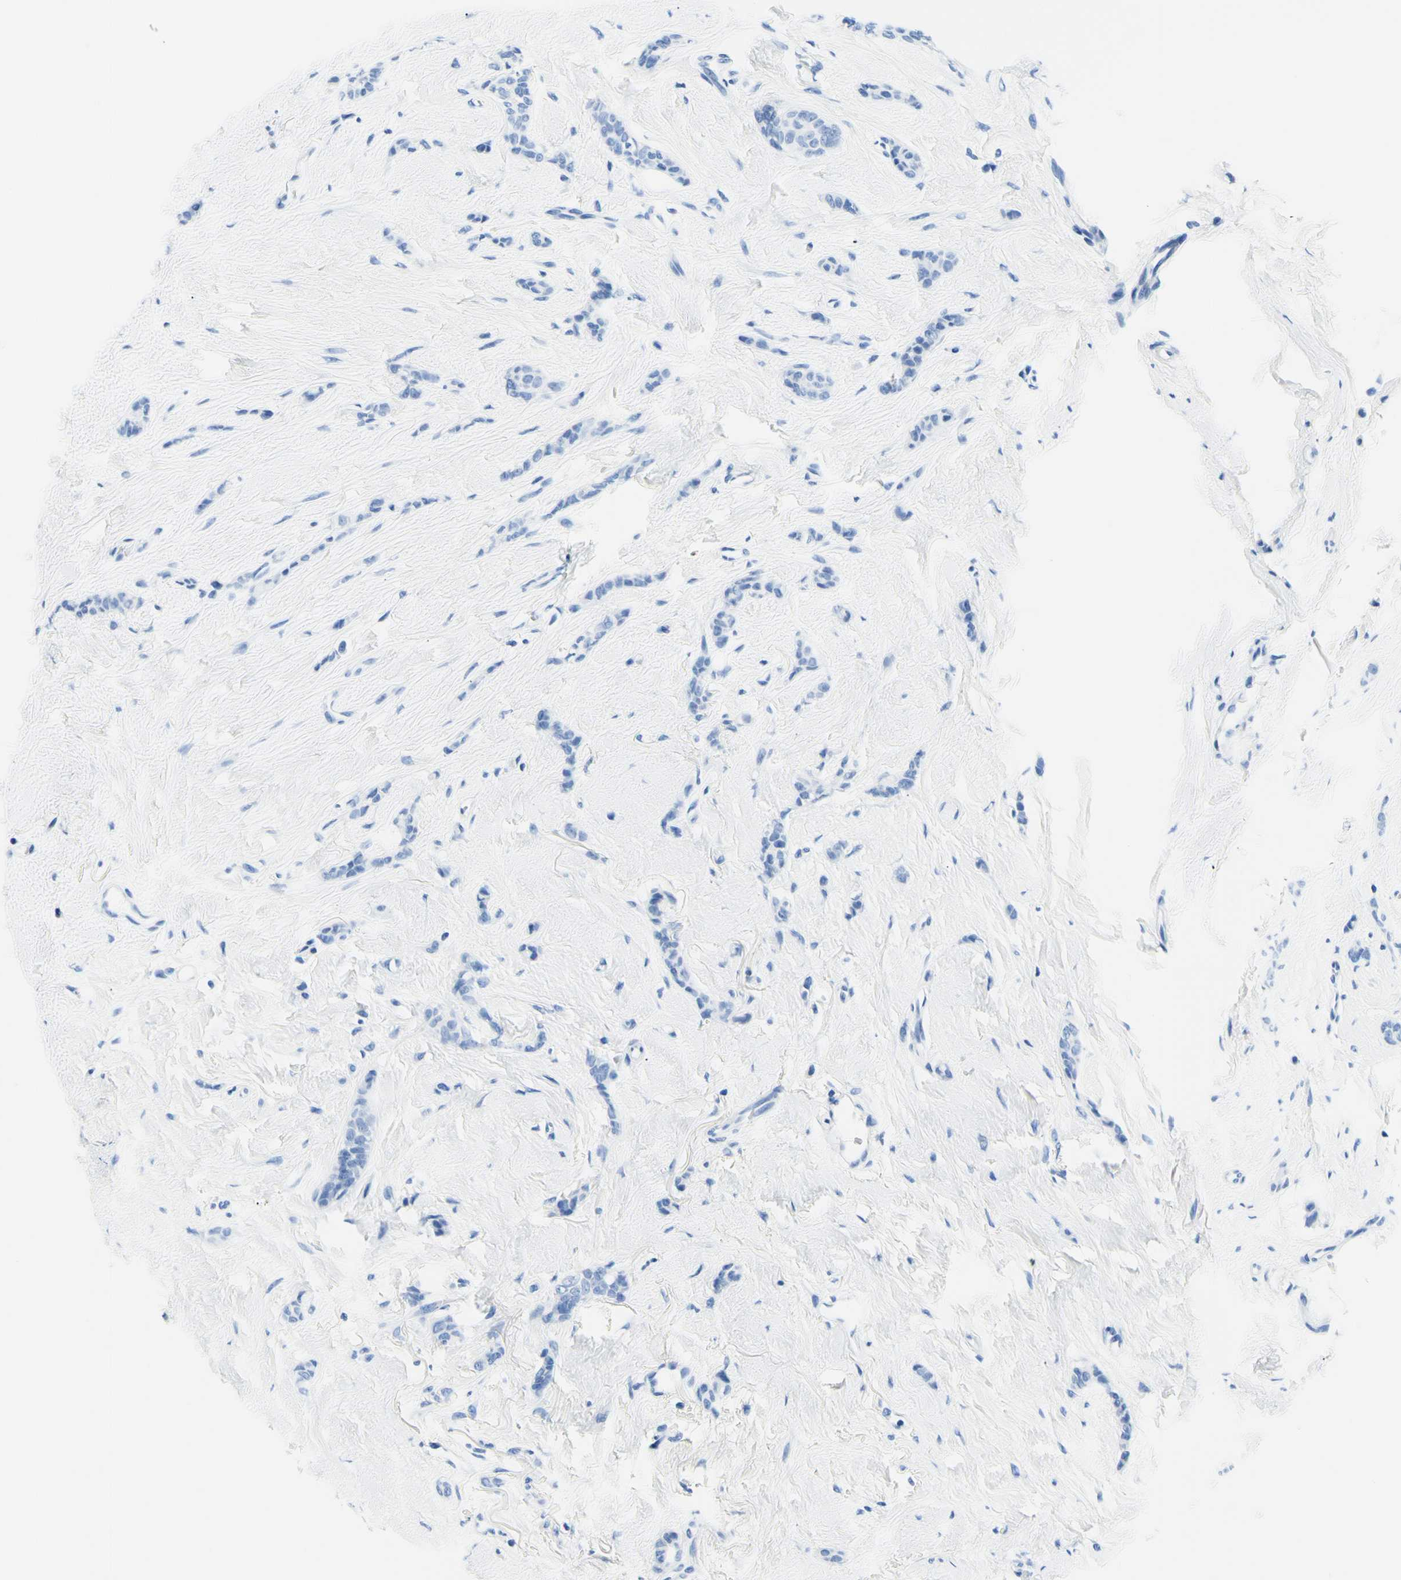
{"staining": {"intensity": "negative", "quantity": "none", "location": "none"}, "tissue": "breast cancer", "cell_type": "Tumor cells", "image_type": "cancer", "snomed": [{"axis": "morphology", "description": "Lobular carcinoma"}, {"axis": "topography", "description": "Skin"}, {"axis": "topography", "description": "Breast"}], "caption": "IHC of human breast cancer displays no expression in tumor cells.", "gene": "MYH2", "patient": {"sex": "female", "age": 46}}